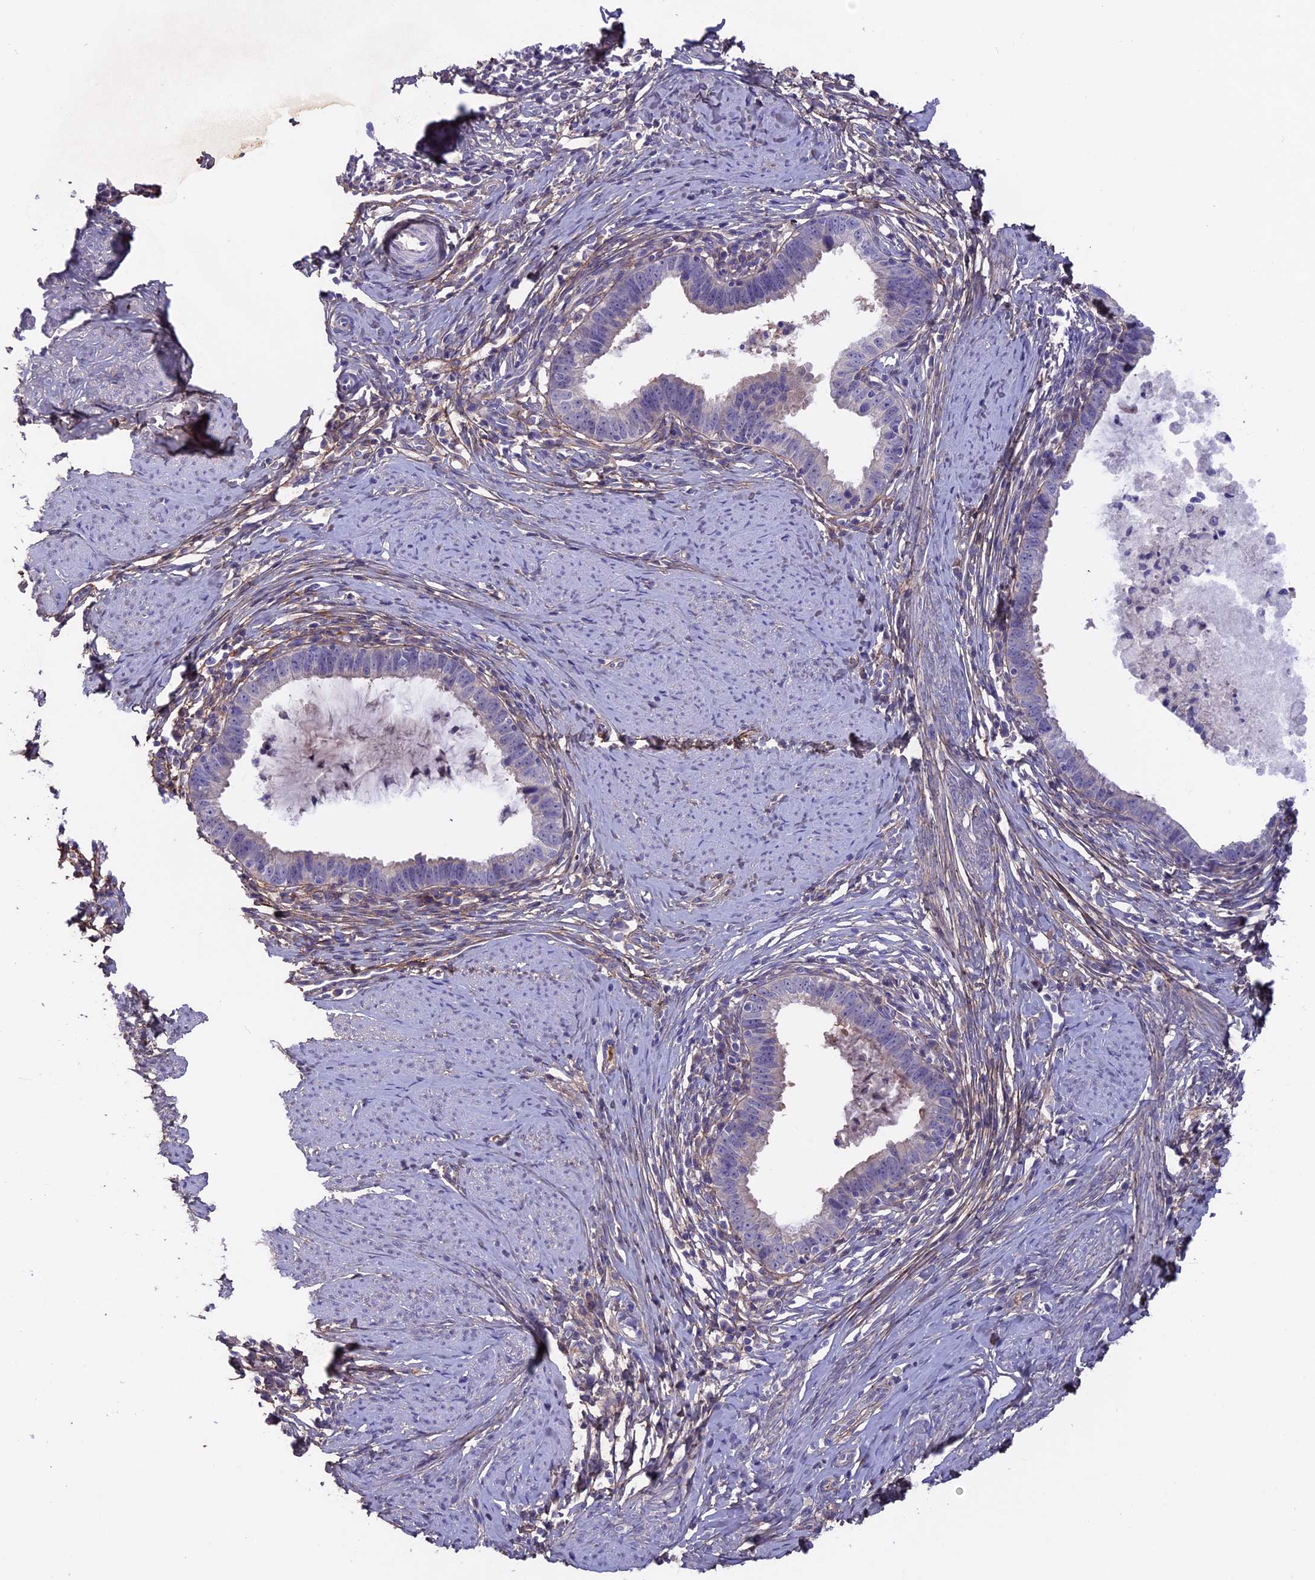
{"staining": {"intensity": "negative", "quantity": "none", "location": "none"}, "tissue": "cervical cancer", "cell_type": "Tumor cells", "image_type": "cancer", "snomed": [{"axis": "morphology", "description": "Adenocarcinoma, NOS"}, {"axis": "topography", "description": "Cervix"}], "caption": "Protein analysis of cervical cancer (adenocarcinoma) demonstrates no significant positivity in tumor cells. Nuclei are stained in blue.", "gene": "COL4A3", "patient": {"sex": "female", "age": 36}}